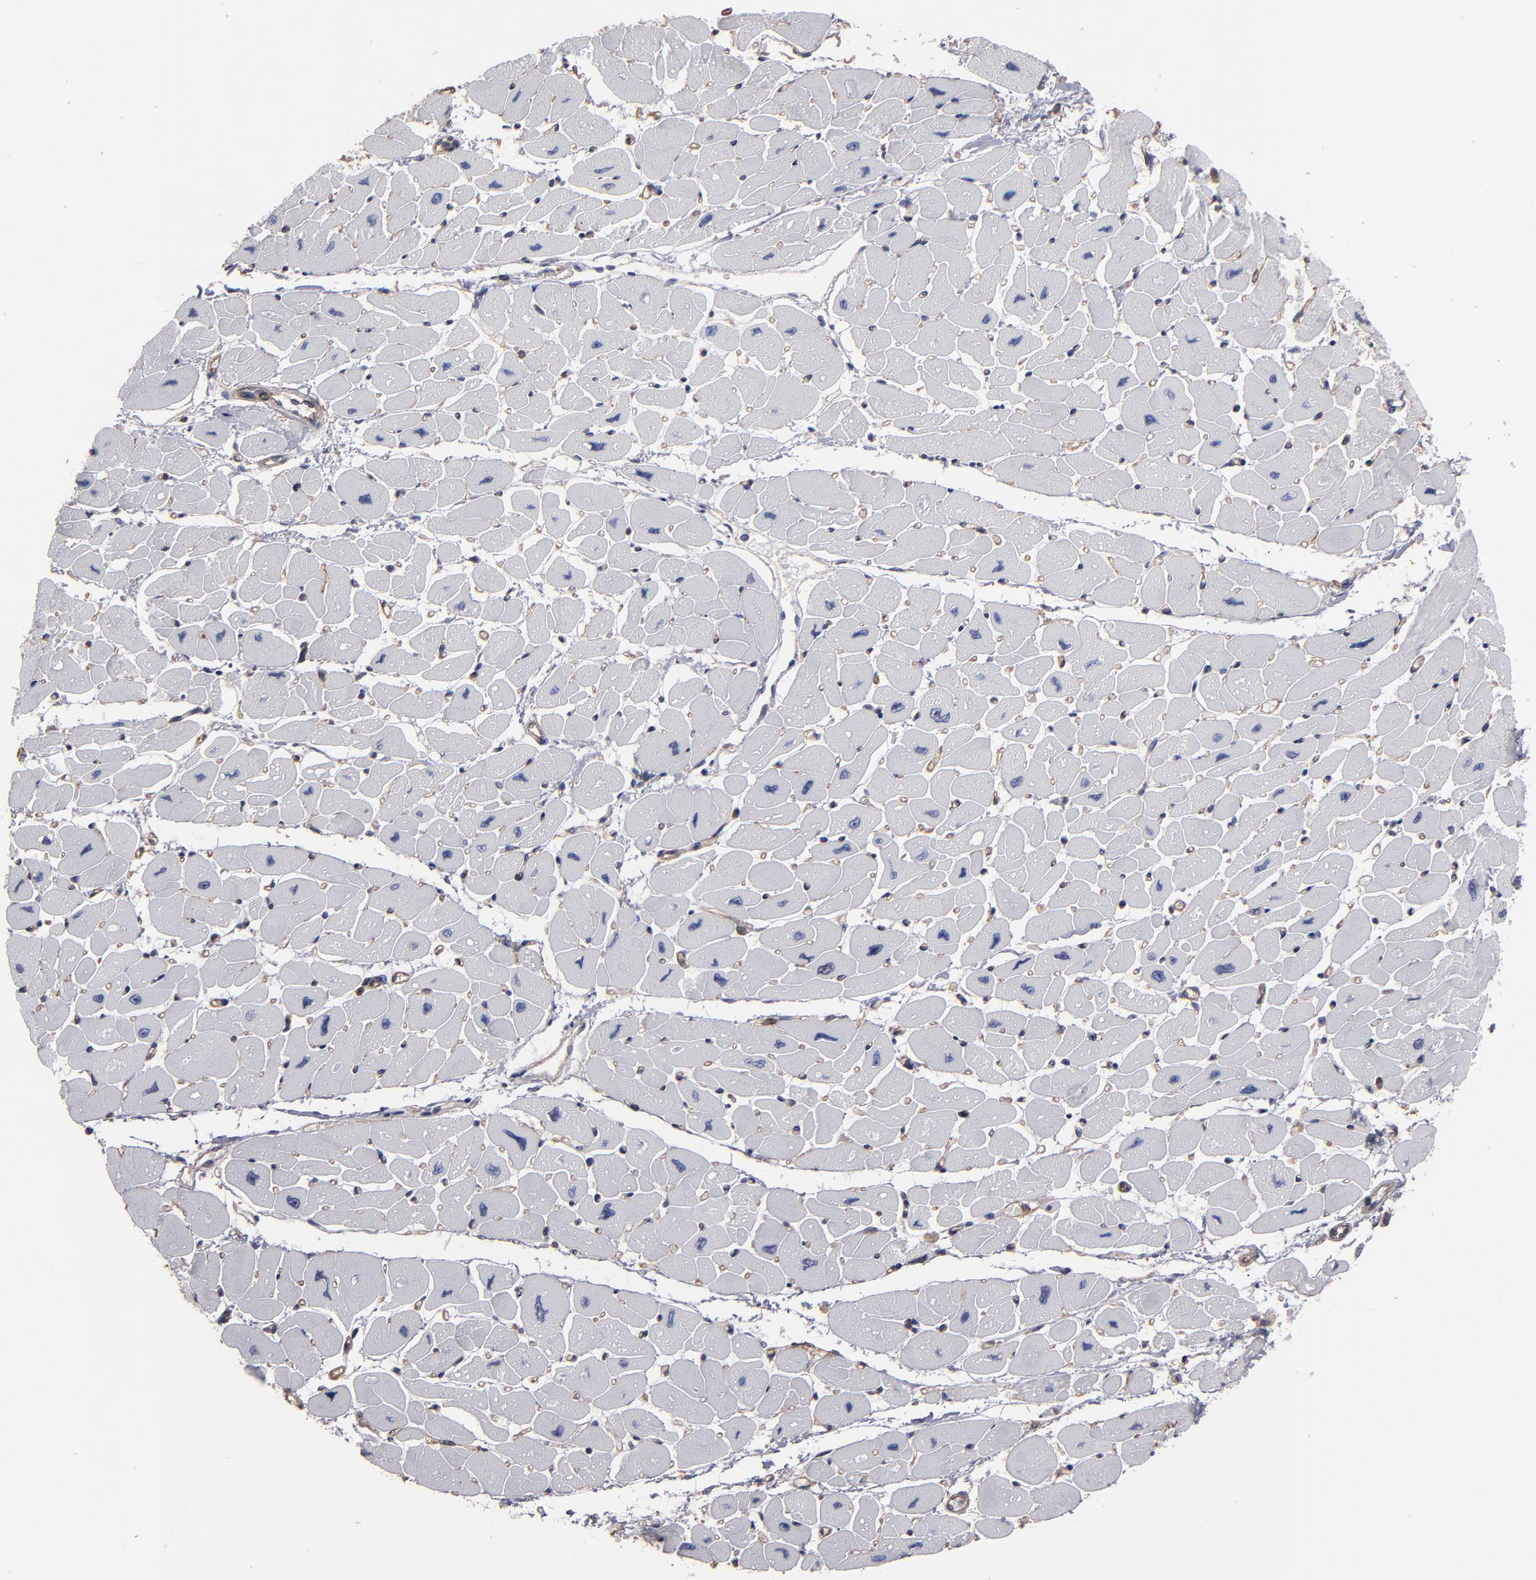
{"staining": {"intensity": "negative", "quantity": "none", "location": "none"}, "tissue": "heart muscle", "cell_type": "Cardiomyocytes", "image_type": "normal", "snomed": [{"axis": "morphology", "description": "Normal tissue, NOS"}, {"axis": "topography", "description": "Heart"}], "caption": "Immunohistochemical staining of normal heart muscle displays no significant expression in cardiomyocytes. The staining was performed using DAB to visualize the protein expression in brown, while the nuclei were stained in blue with hematoxylin (Magnification: 20x).", "gene": "ESYT2", "patient": {"sex": "female", "age": 54}}